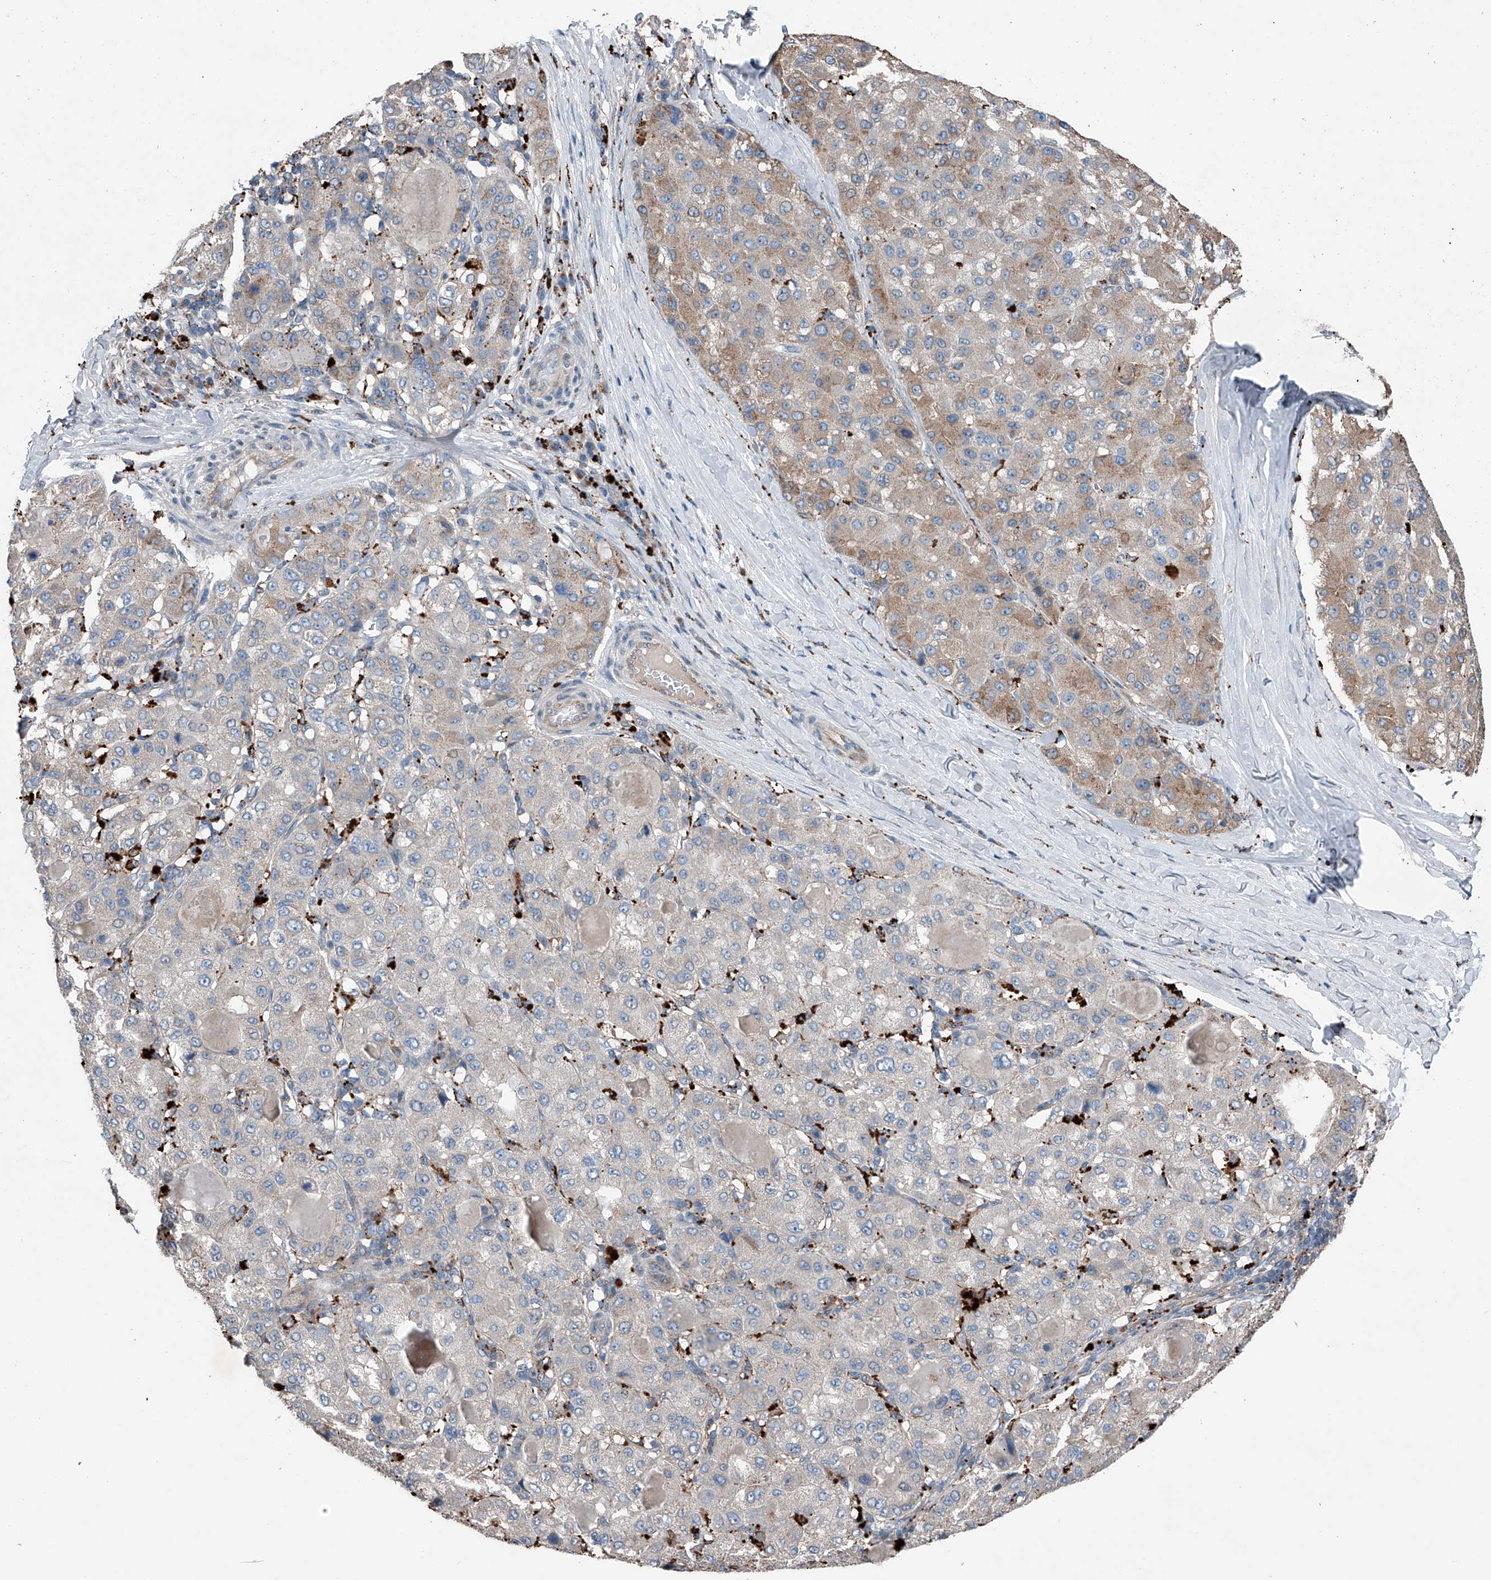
{"staining": {"intensity": "weak", "quantity": "25%-75%", "location": "cytoplasmic/membranous"}, "tissue": "liver cancer", "cell_type": "Tumor cells", "image_type": "cancer", "snomed": [{"axis": "morphology", "description": "Carcinoma, Hepatocellular, NOS"}, {"axis": "topography", "description": "Liver"}], "caption": "Protein staining reveals weak cytoplasmic/membranous expression in approximately 25%-75% of tumor cells in liver cancer (hepatocellular carcinoma).", "gene": "ZNF772", "patient": {"sex": "male", "age": 80}}